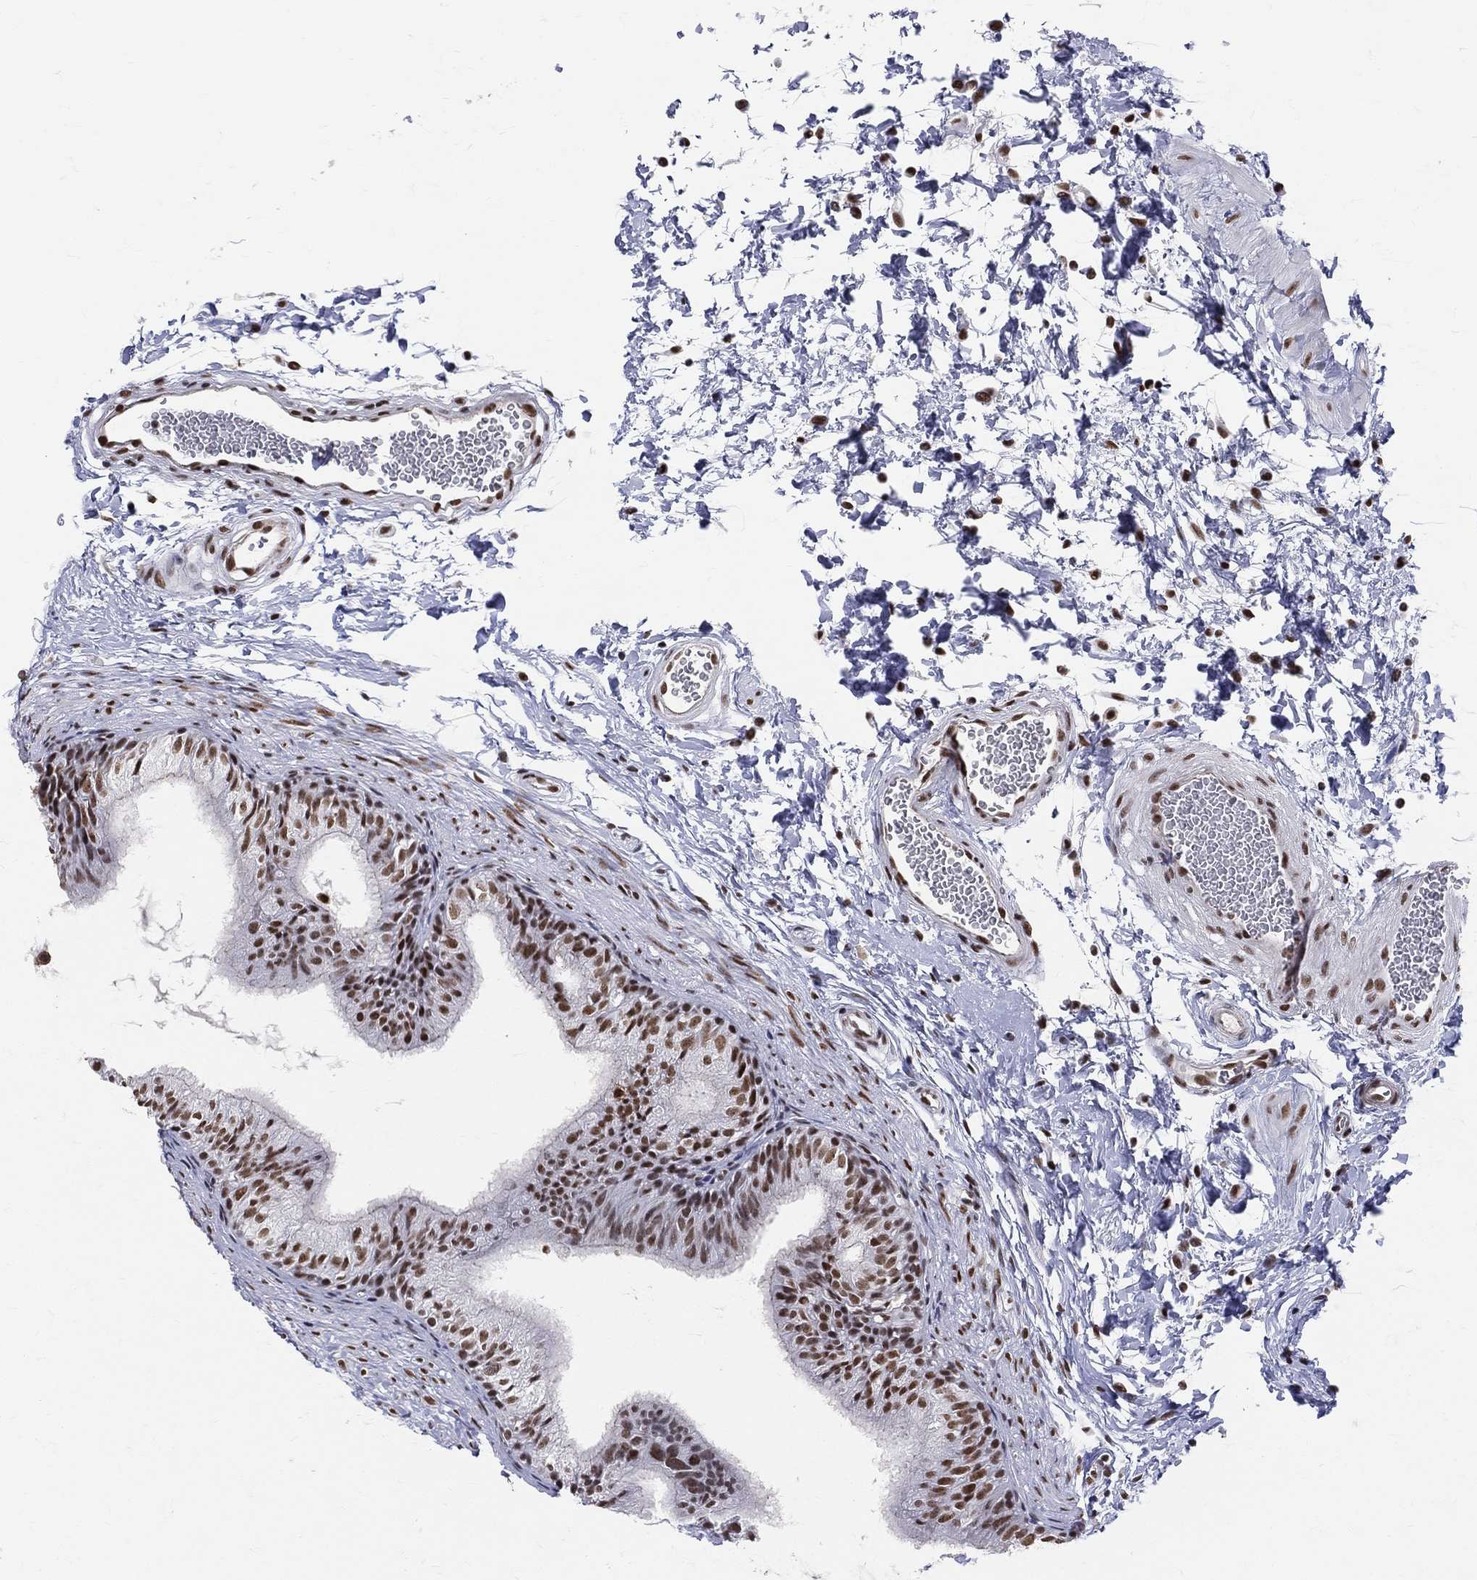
{"staining": {"intensity": "strong", "quantity": ">75%", "location": "nuclear"}, "tissue": "epididymis", "cell_type": "Glandular cells", "image_type": "normal", "snomed": [{"axis": "morphology", "description": "Normal tissue, NOS"}, {"axis": "topography", "description": "Epididymis"}], "caption": "An immunohistochemistry (IHC) micrograph of unremarkable tissue is shown. Protein staining in brown highlights strong nuclear positivity in epididymis within glandular cells. Immunohistochemistry (ihc) stains the protein in brown and the nuclei are stained blue.", "gene": "CDK7", "patient": {"sex": "male", "age": 22}}